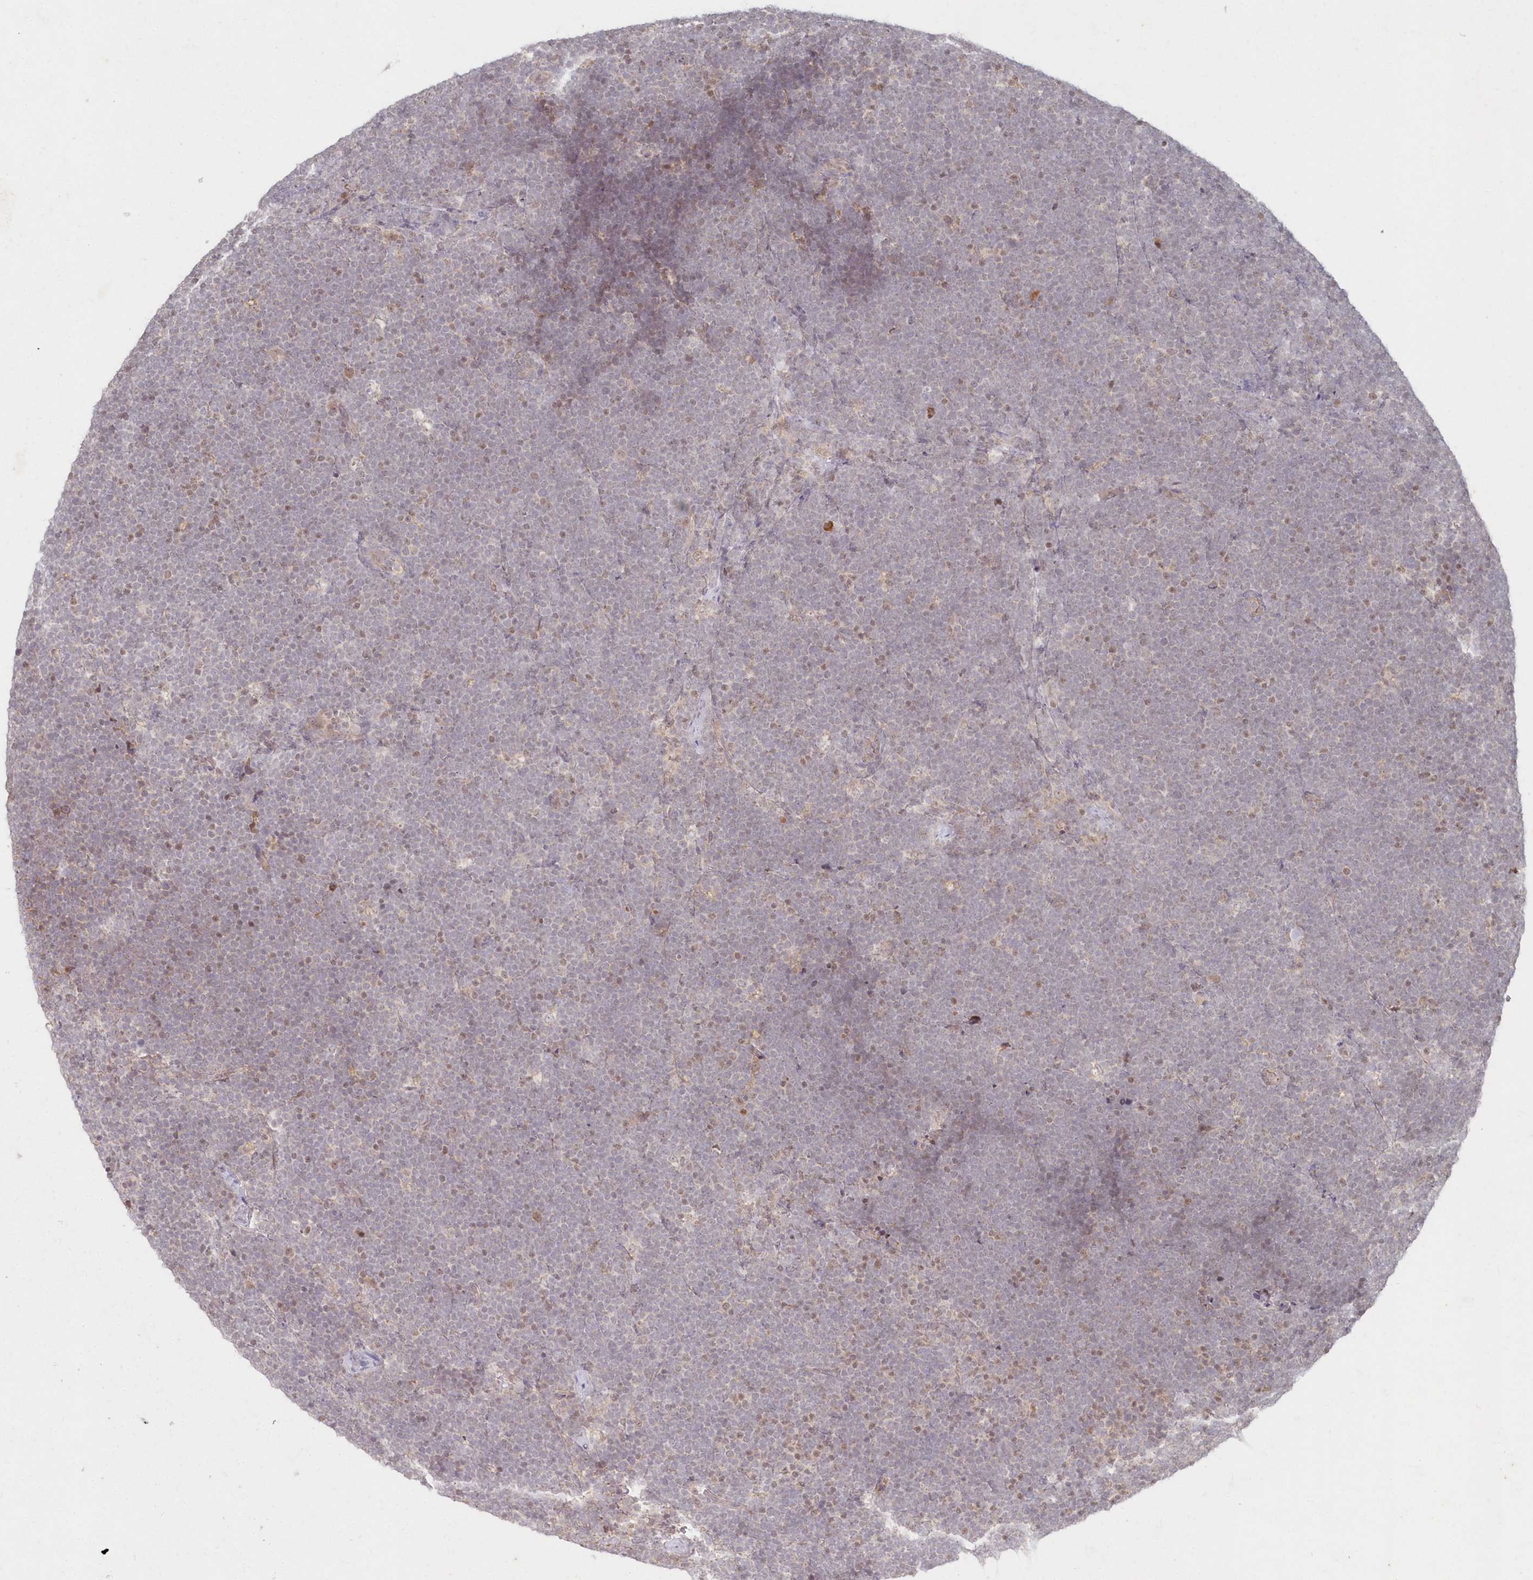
{"staining": {"intensity": "negative", "quantity": "none", "location": "none"}, "tissue": "lymphoma", "cell_type": "Tumor cells", "image_type": "cancer", "snomed": [{"axis": "morphology", "description": "Malignant lymphoma, non-Hodgkin's type, High grade"}, {"axis": "topography", "description": "Lymph node"}], "caption": "An IHC photomicrograph of malignant lymphoma, non-Hodgkin's type (high-grade) is shown. There is no staining in tumor cells of malignant lymphoma, non-Hodgkin's type (high-grade).", "gene": "ASCC1", "patient": {"sex": "male", "age": 13}}